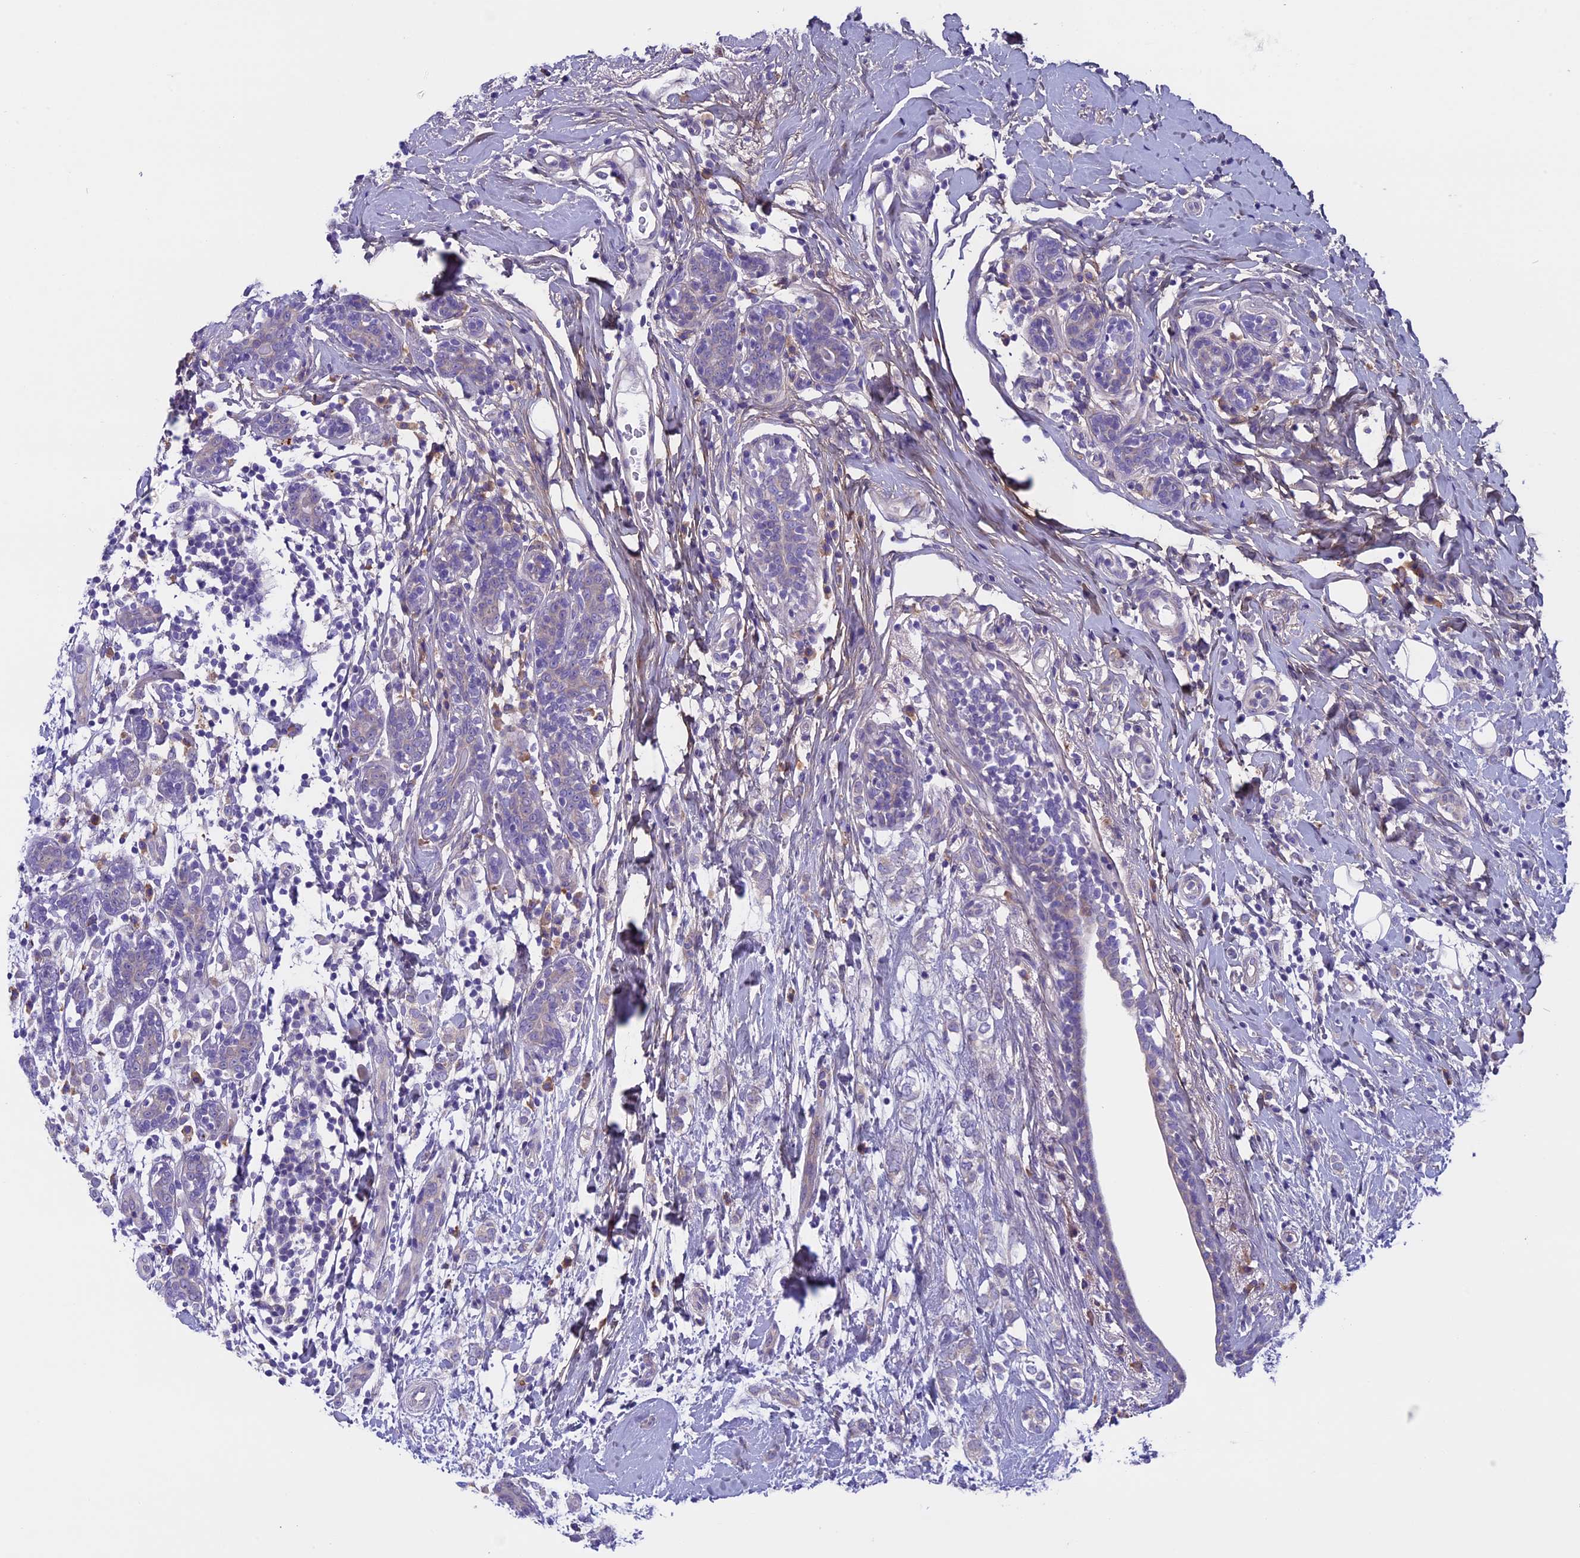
{"staining": {"intensity": "negative", "quantity": "none", "location": "none"}, "tissue": "breast cancer", "cell_type": "Tumor cells", "image_type": "cancer", "snomed": [{"axis": "morphology", "description": "Normal tissue, NOS"}, {"axis": "morphology", "description": "Lobular carcinoma"}, {"axis": "topography", "description": "Breast"}], "caption": "High power microscopy photomicrograph of an immunohistochemistry histopathology image of breast cancer (lobular carcinoma), revealing no significant staining in tumor cells.", "gene": "DCTN5", "patient": {"sex": "female", "age": 47}}